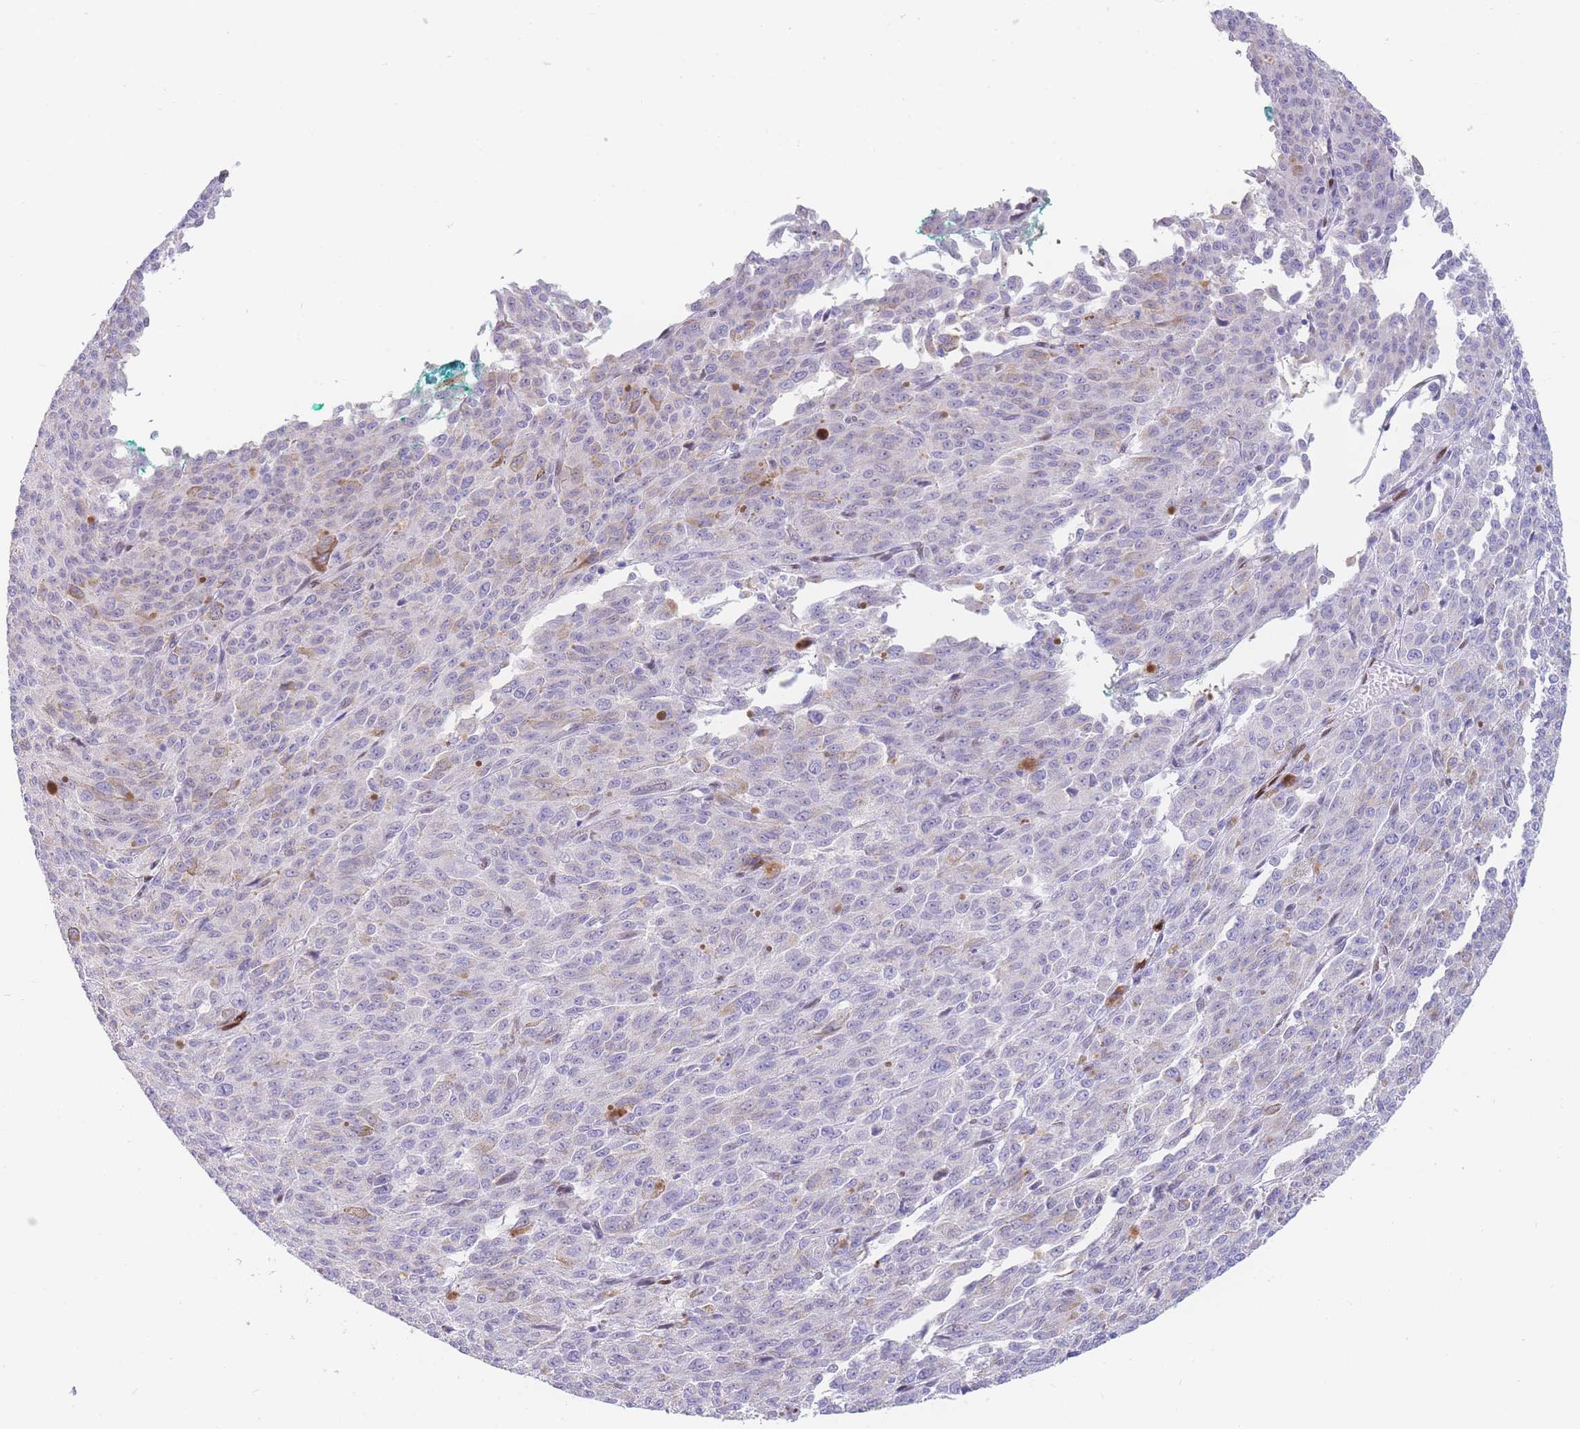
{"staining": {"intensity": "negative", "quantity": "none", "location": "none"}, "tissue": "melanoma", "cell_type": "Tumor cells", "image_type": "cancer", "snomed": [{"axis": "morphology", "description": "Malignant melanoma, NOS"}, {"axis": "topography", "description": "Skin"}], "caption": "Photomicrograph shows no significant protein positivity in tumor cells of malignant melanoma.", "gene": "PSMB5", "patient": {"sex": "female", "age": 52}}